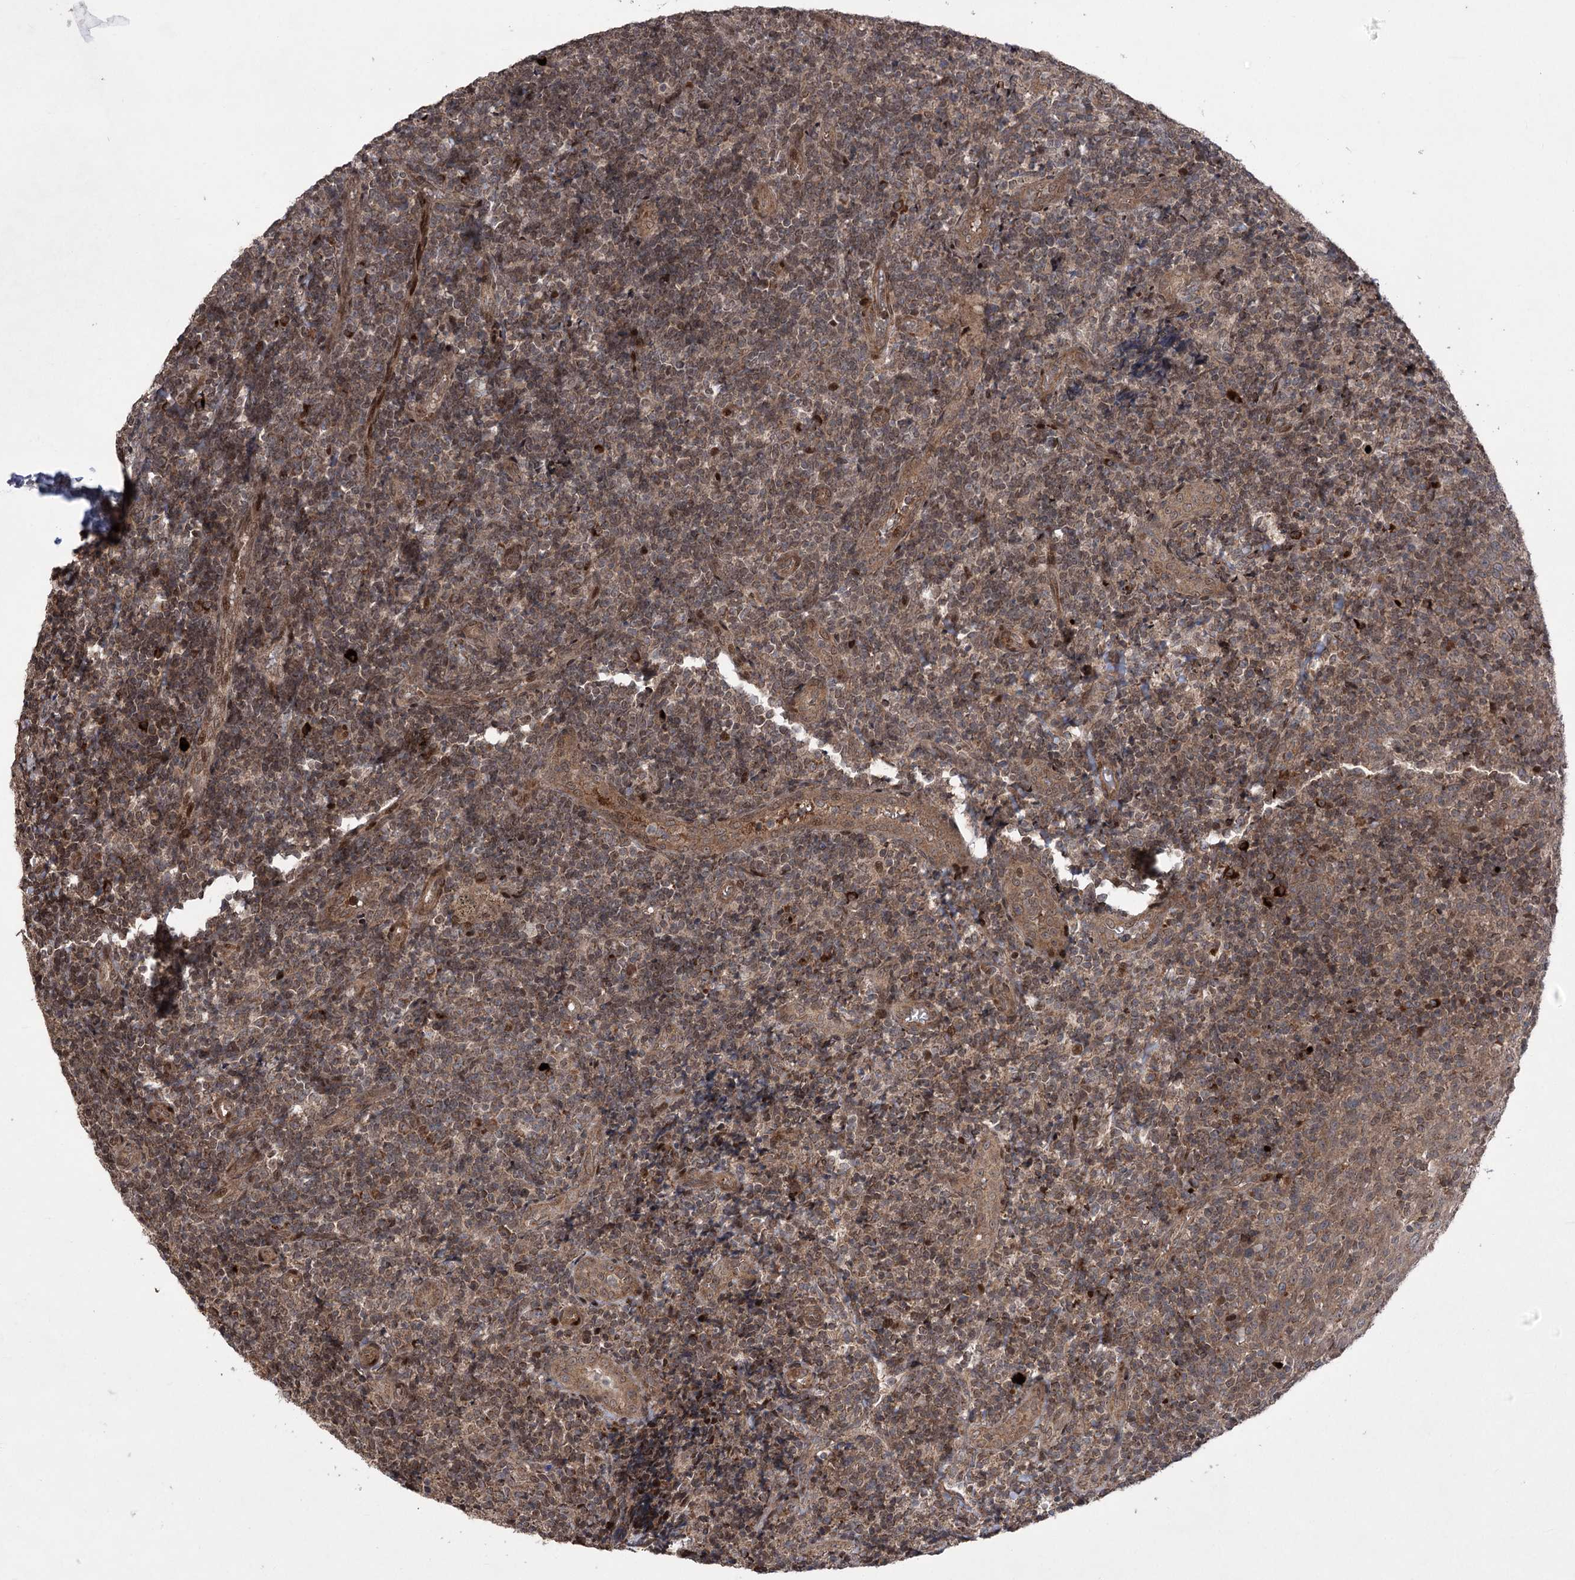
{"staining": {"intensity": "moderate", "quantity": "25%-75%", "location": "cytoplasmic/membranous,nuclear"}, "tissue": "tonsil", "cell_type": "Germinal center cells", "image_type": "normal", "snomed": [{"axis": "morphology", "description": "Normal tissue, NOS"}, {"axis": "topography", "description": "Tonsil"}], "caption": "This histopathology image displays normal tonsil stained with immunohistochemistry (IHC) to label a protein in brown. The cytoplasmic/membranous,nuclear of germinal center cells show moderate positivity for the protein. Nuclei are counter-stained blue.", "gene": "TENM2", "patient": {"sex": "female", "age": 19}}